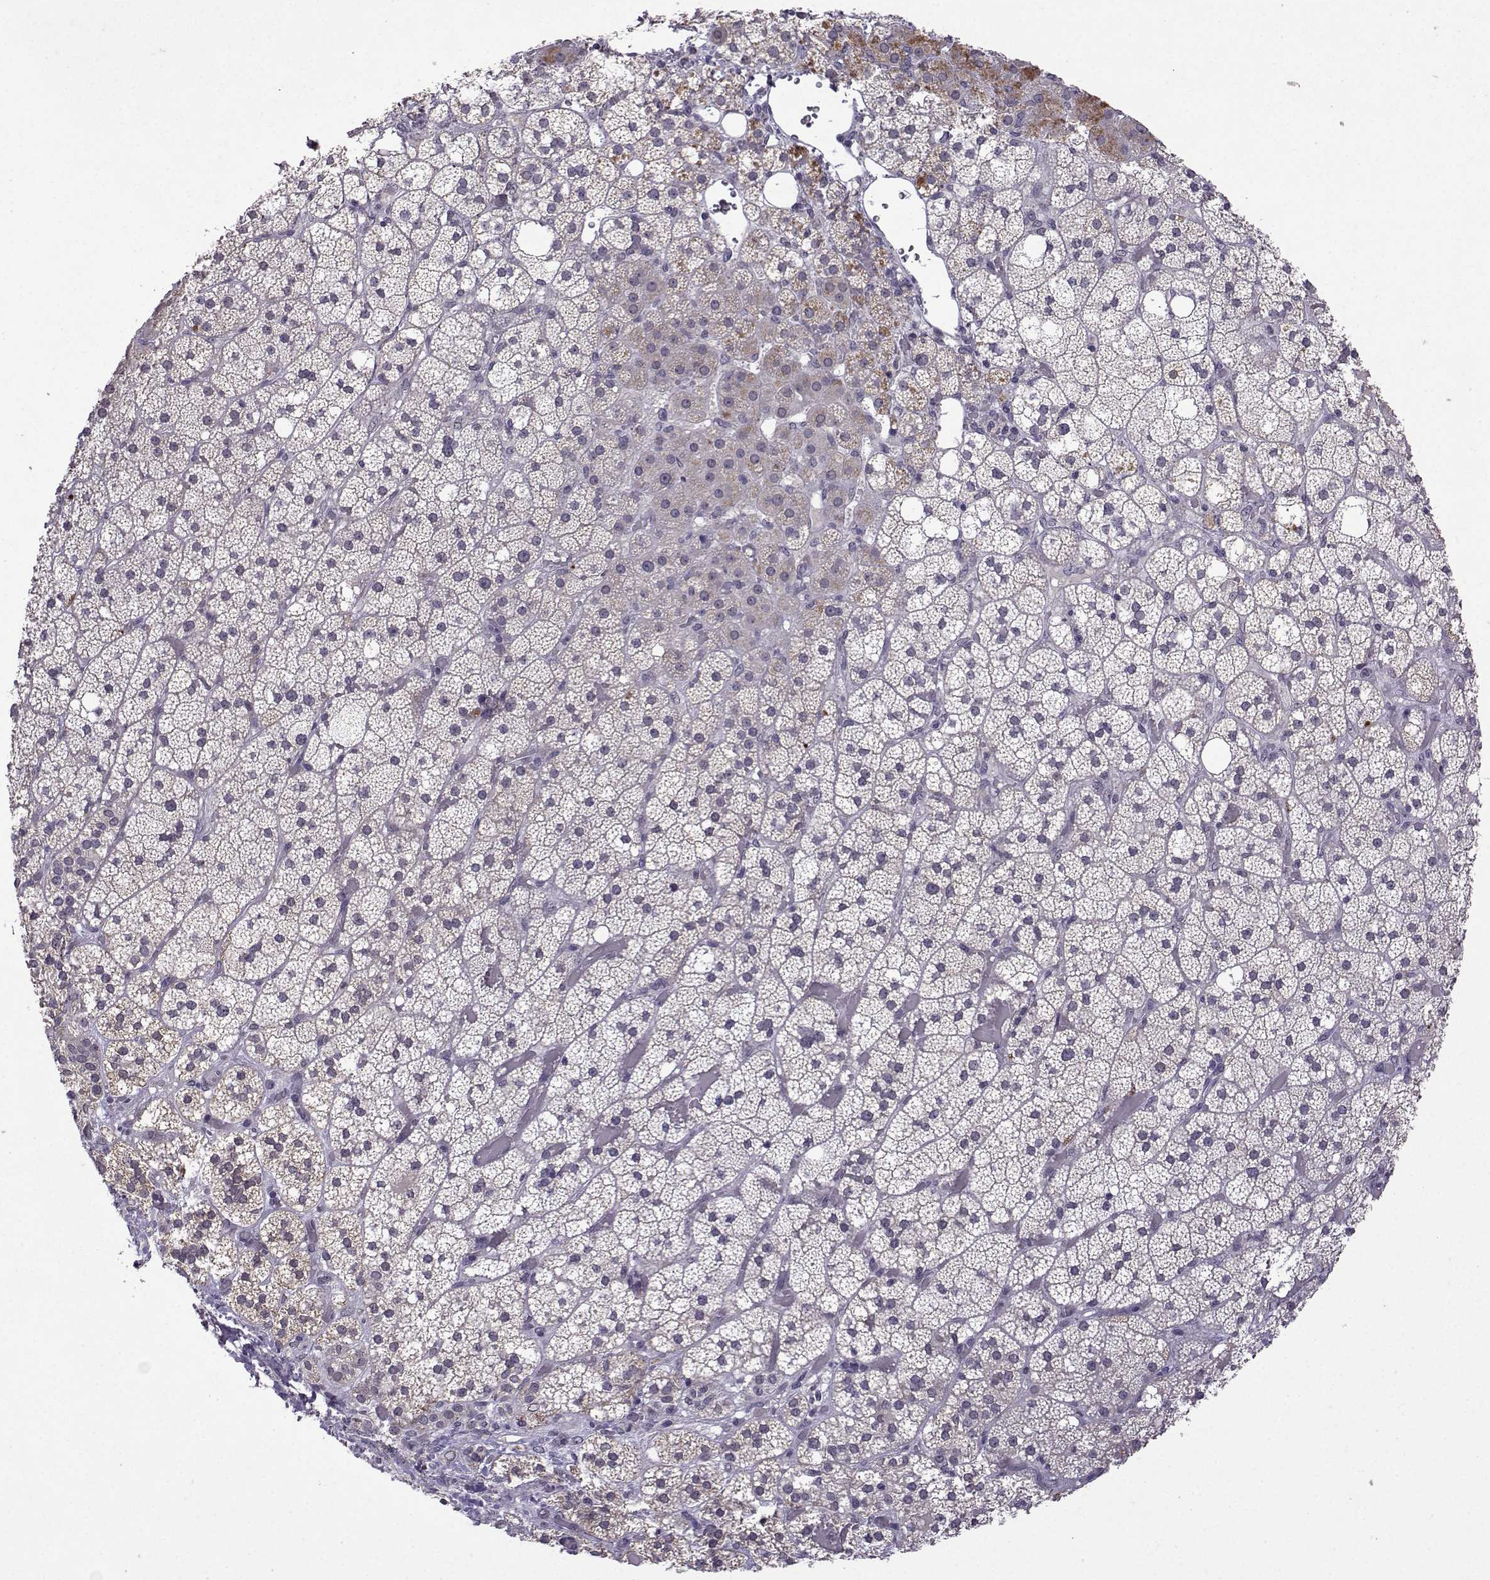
{"staining": {"intensity": "moderate", "quantity": "<25%", "location": "cytoplasmic/membranous"}, "tissue": "adrenal gland", "cell_type": "Glandular cells", "image_type": "normal", "snomed": [{"axis": "morphology", "description": "Normal tissue, NOS"}, {"axis": "topography", "description": "Adrenal gland"}], "caption": "High-magnification brightfield microscopy of benign adrenal gland stained with DAB (3,3'-diaminobenzidine) (brown) and counterstained with hematoxylin (blue). glandular cells exhibit moderate cytoplasmic/membranous expression is appreciated in about<25% of cells.", "gene": "CCL28", "patient": {"sex": "male", "age": 53}}